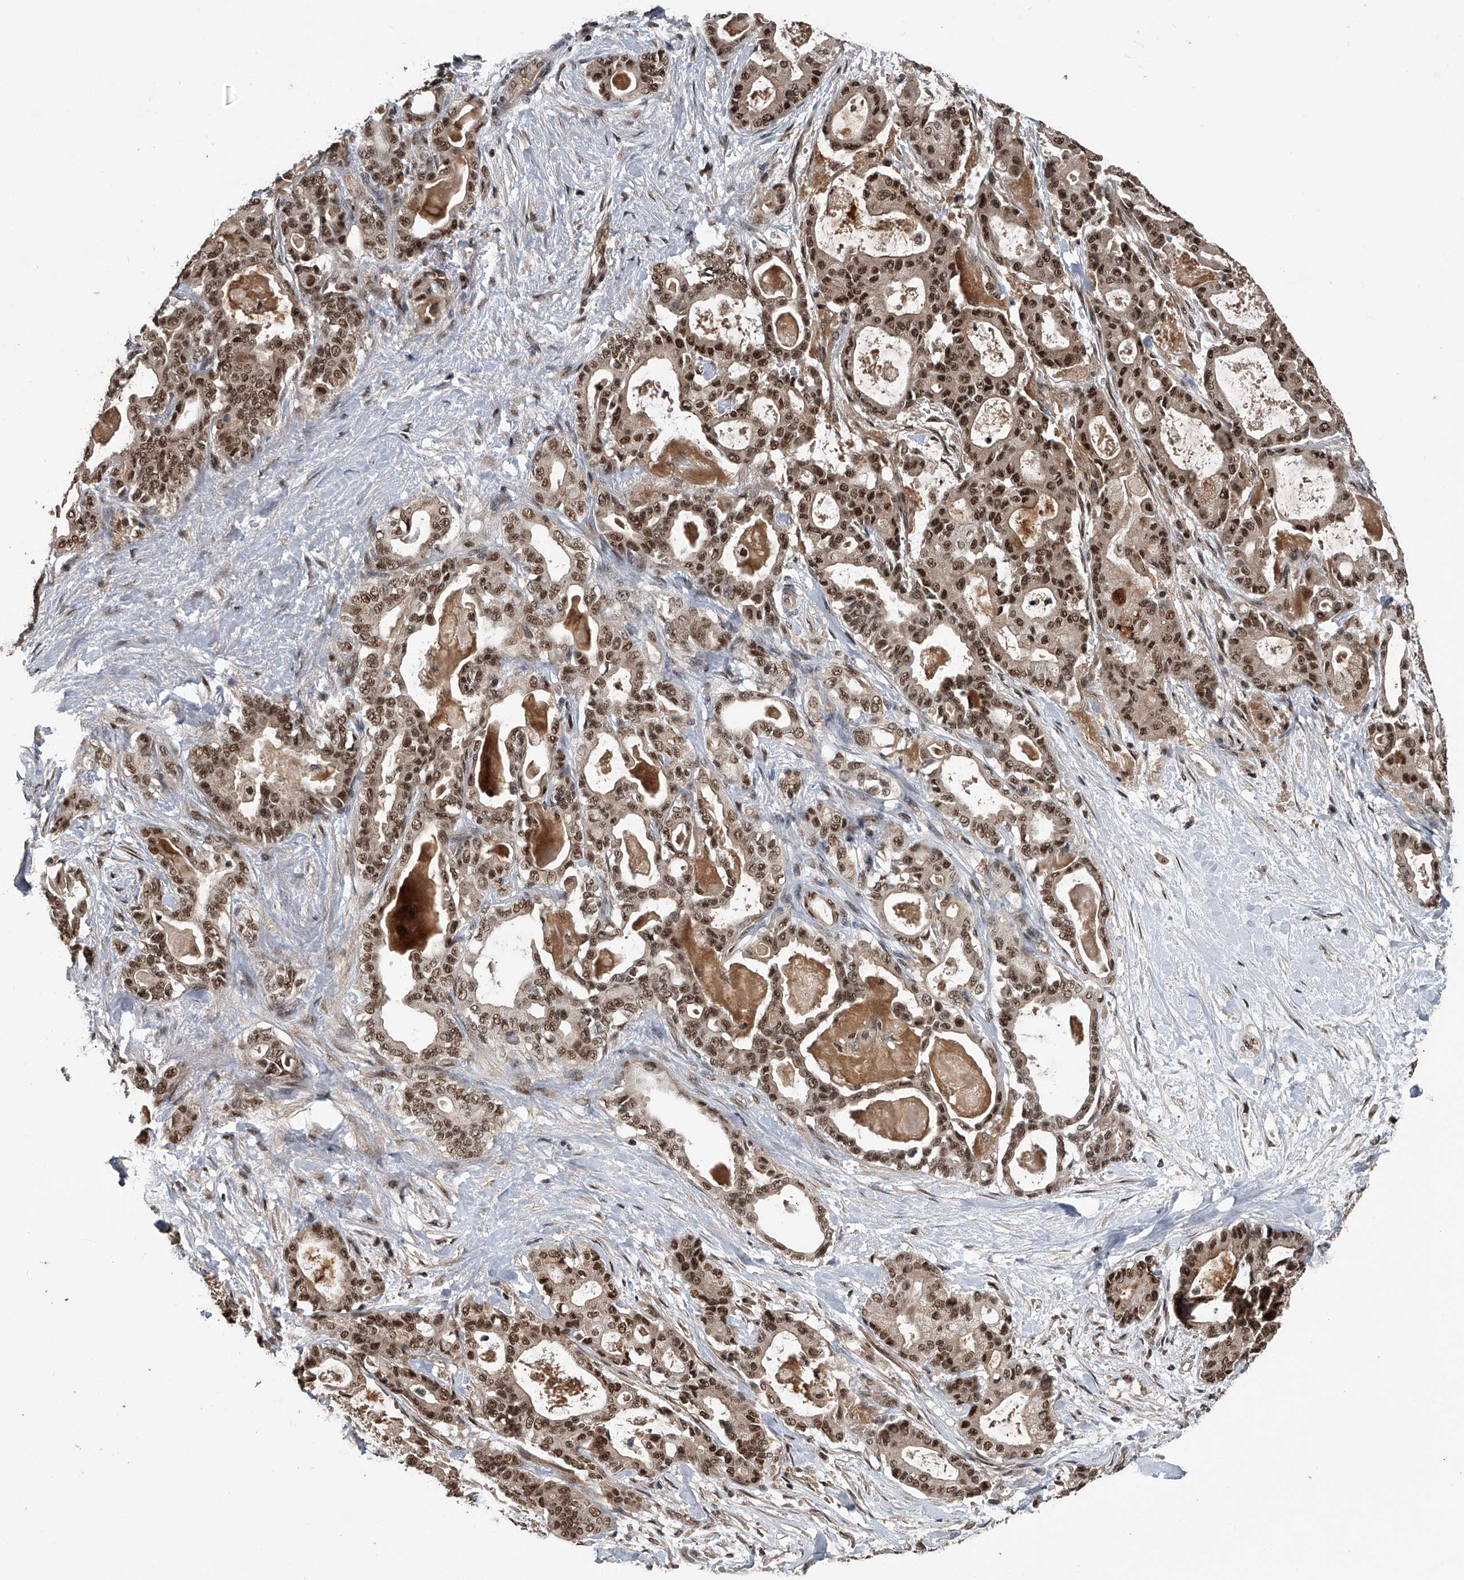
{"staining": {"intensity": "moderate", "quantity": ">75%", "location": "nuclear"}, "tissue": "pancreatic cancer", "cell_type": "Tumor cells", "image_type": "cancer", "snomed": [{"axis": "morphology", "description": "Adenocarcinoma, NOS"}, {"axis": "topography", "description": "Pancreas"}], "caption": "Protein staining by immunohistochemistry (IHC) shows moderate nuclear positivity in about >75% of tumor cells in pancreatic cancer.", "gene": "SLC12A8", "patient": {"sex": "male", "age": 63}}